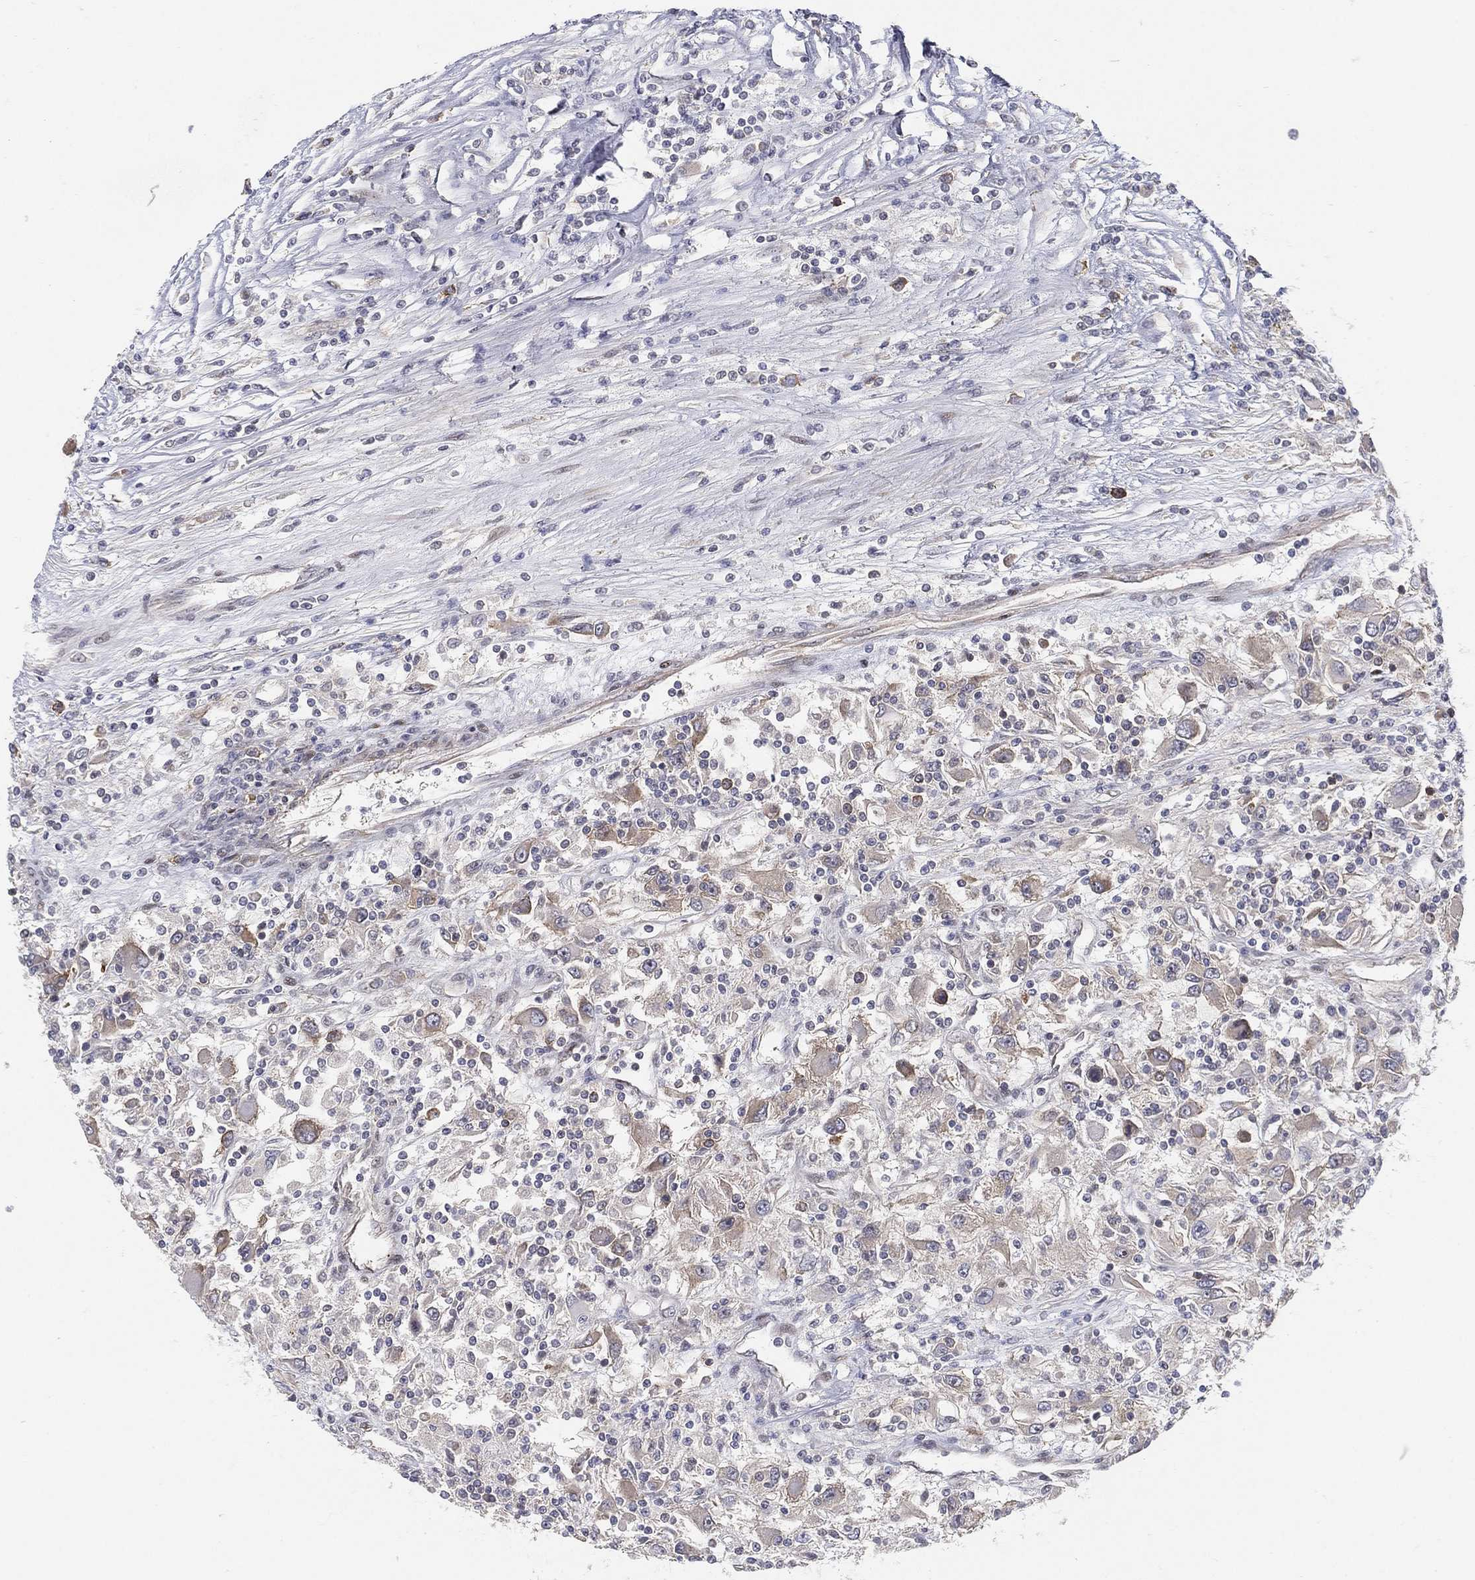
{"staining": {"intensity": "negative", "quantity": "none", "location": "none"}, "tissue": "renal cancer", "cell_type": "Tumor cells", "image_type": "cancer", "snomed": [{"axis": "morphology", "description": "Adenocarcinoma, NOS"}, {"axis": "topography", "description": "Kidney"}], "caption": "Tumor cells are negative for protein expression in human renal adenocarcinoma.", "gene": "TMTC4", "patient": {"sex": "female", "age": 67}}